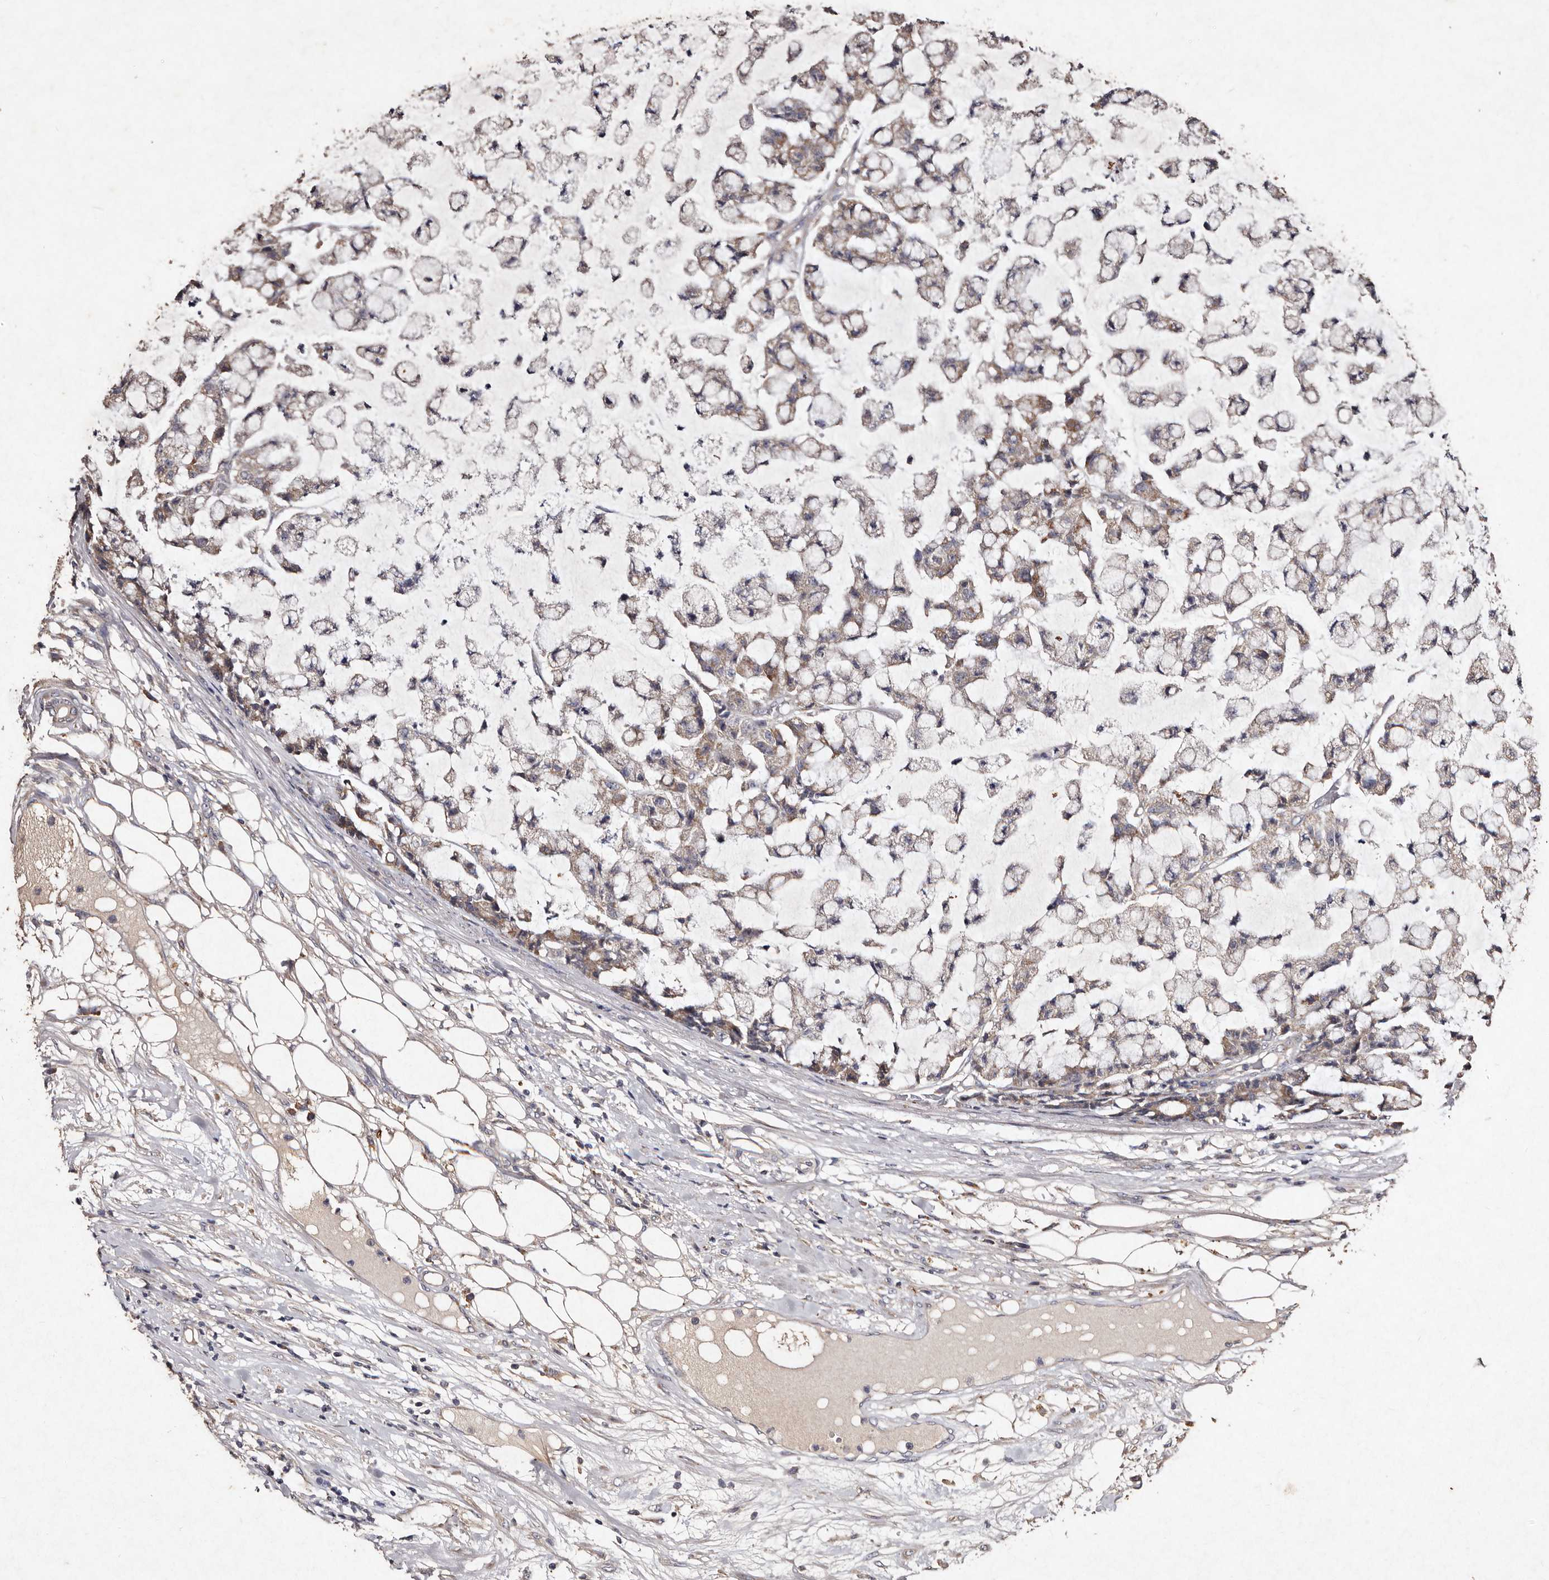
{"staining": {"intensity": "moderate", "quantity": "25%-75%", "location": "cytoplasmic/membranous"}, "tissue": "colorectal cancer", "cell_type": "Tumor cells", "image_type": "cancer", "snomed": [{"axis": "morphology", "description": "Adenocarcinoma, NOS"}, {"axis": "topography", "description": "Colon"}], "caption": "An immunohistochemistry (IHC) histopathology image of tumor tissue is shown. Protein staining in brown shows moderate cytoplasmic/membranous positivity in colorectal cancer within tumor cells. (DAB (3,3'-diaminobenzidine) = brown stain, brightfield microscopy at high magnification).", "gene": "TFB1M", "patient": {"sex": "female", "age": 84}}